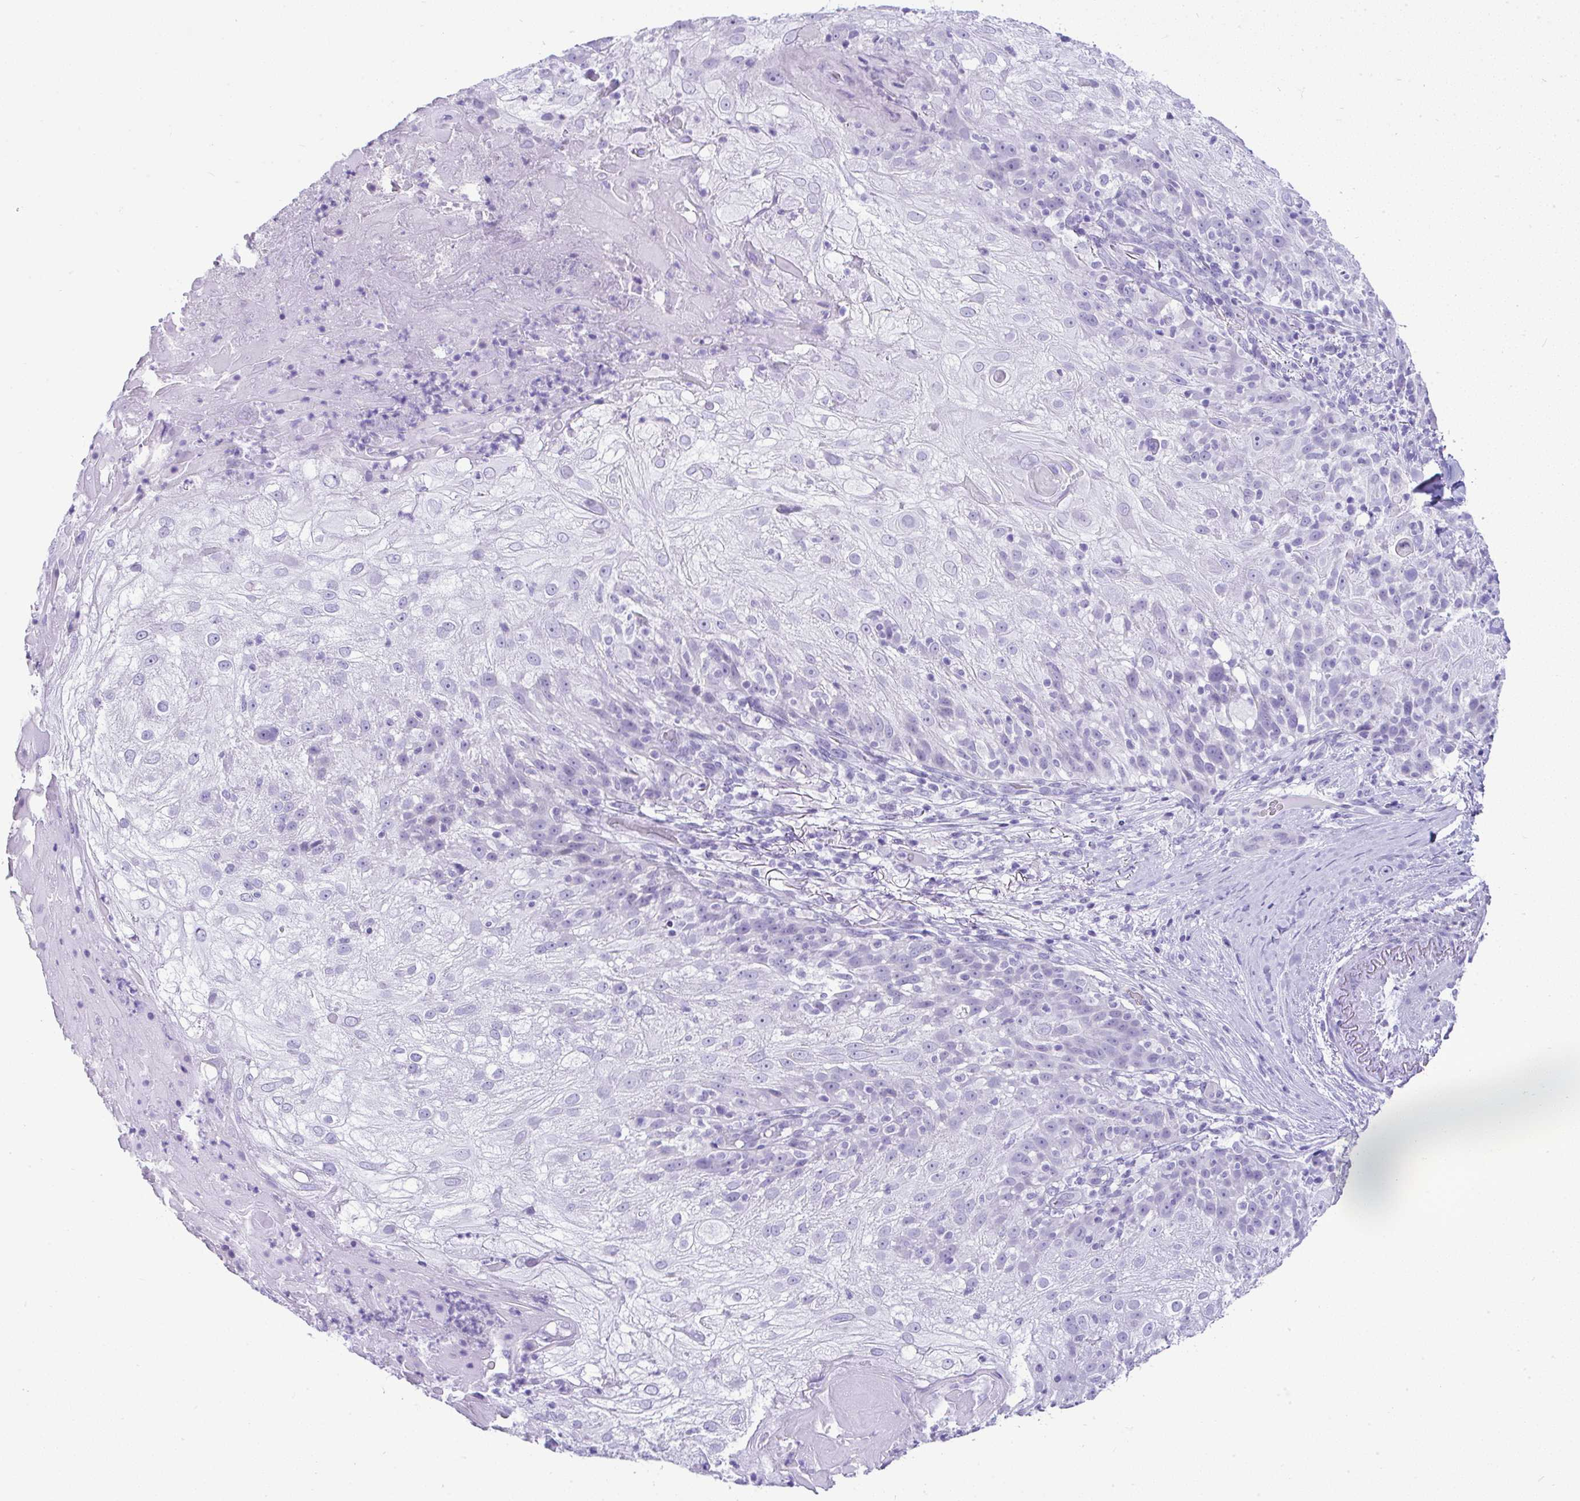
{"staining": {"intensity": "negative", "quantity": "none", "location": "none"}, "tissue": "skin cancer", "cell_type": "Tumor cells", "image_type": "cancer", "snomed": [{"axis": "morphology", "description": "Normal tissue, NOS"}, {"axis": "morphology", "description": "Squamous cell carcinoma, NOS"}, {"axis": "topography", "description": "Skin"}], "caption": "A micrograph of human skin squamous cell carcinoma is negative for staining in tumor cells.", "gene": "RNF183", "patient": {"sex": "female", "age": 83}}